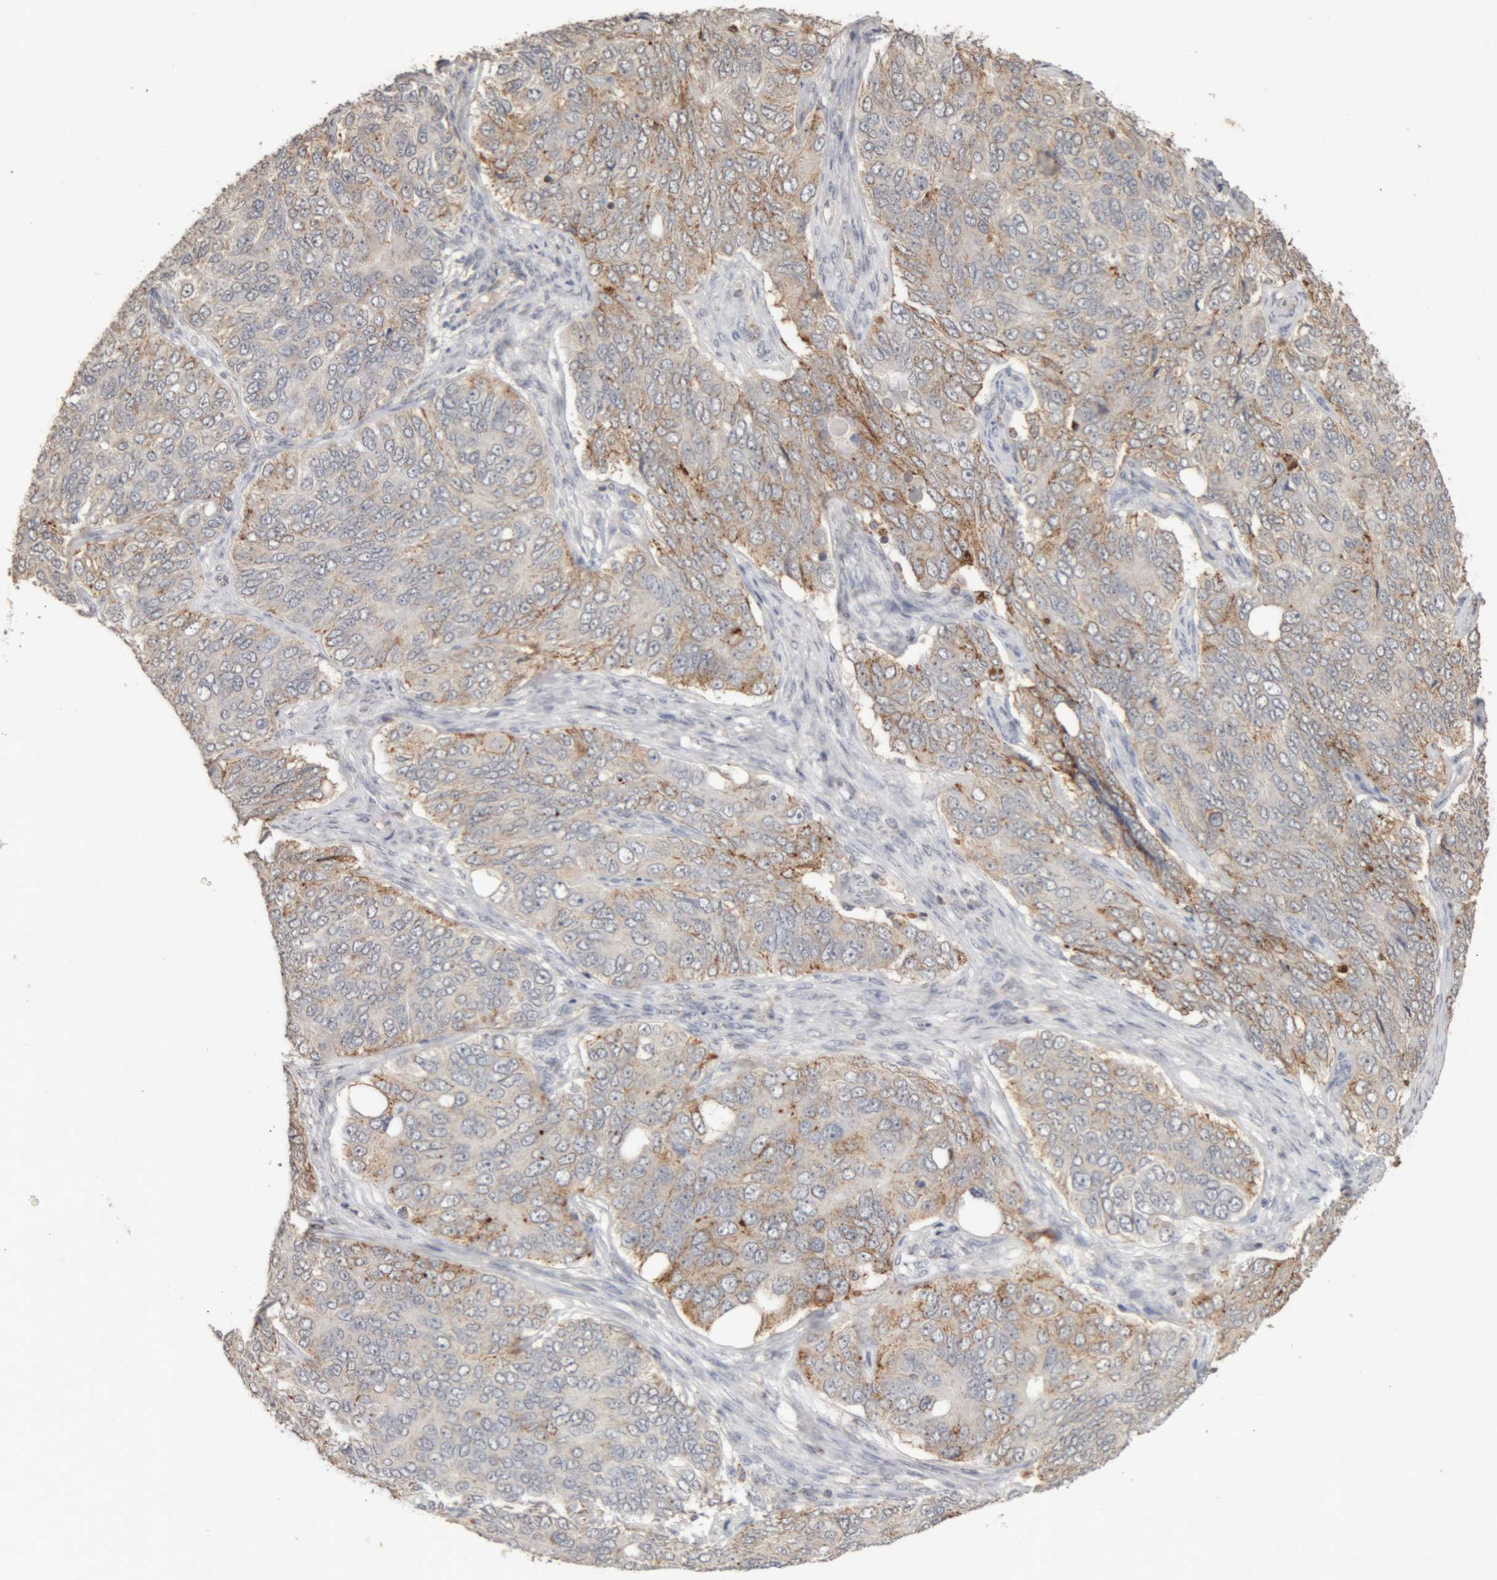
{"staining": {"intensity": "moderate", "quantity": "25%-75%", "location": "cytoplasmic/membranous"}, "tissue": "ovarian cancer", "cell_type": "Tumor cells", "image_type": "cancer", "snomed": [{"axis": "morphology", "description": "Carcinoma, endometroid"}, {"axis": "topography", "description": "Ovary"}], "caption": "Ovarian cancer (endometroid carcinoma) stained with a brown dye demonstrates moderate cytoplasmic/membranous positive staining in about 25%-75% of tumor cells.", "gene": "ARSA", "patient": {"sex": "female", "age": 51}}